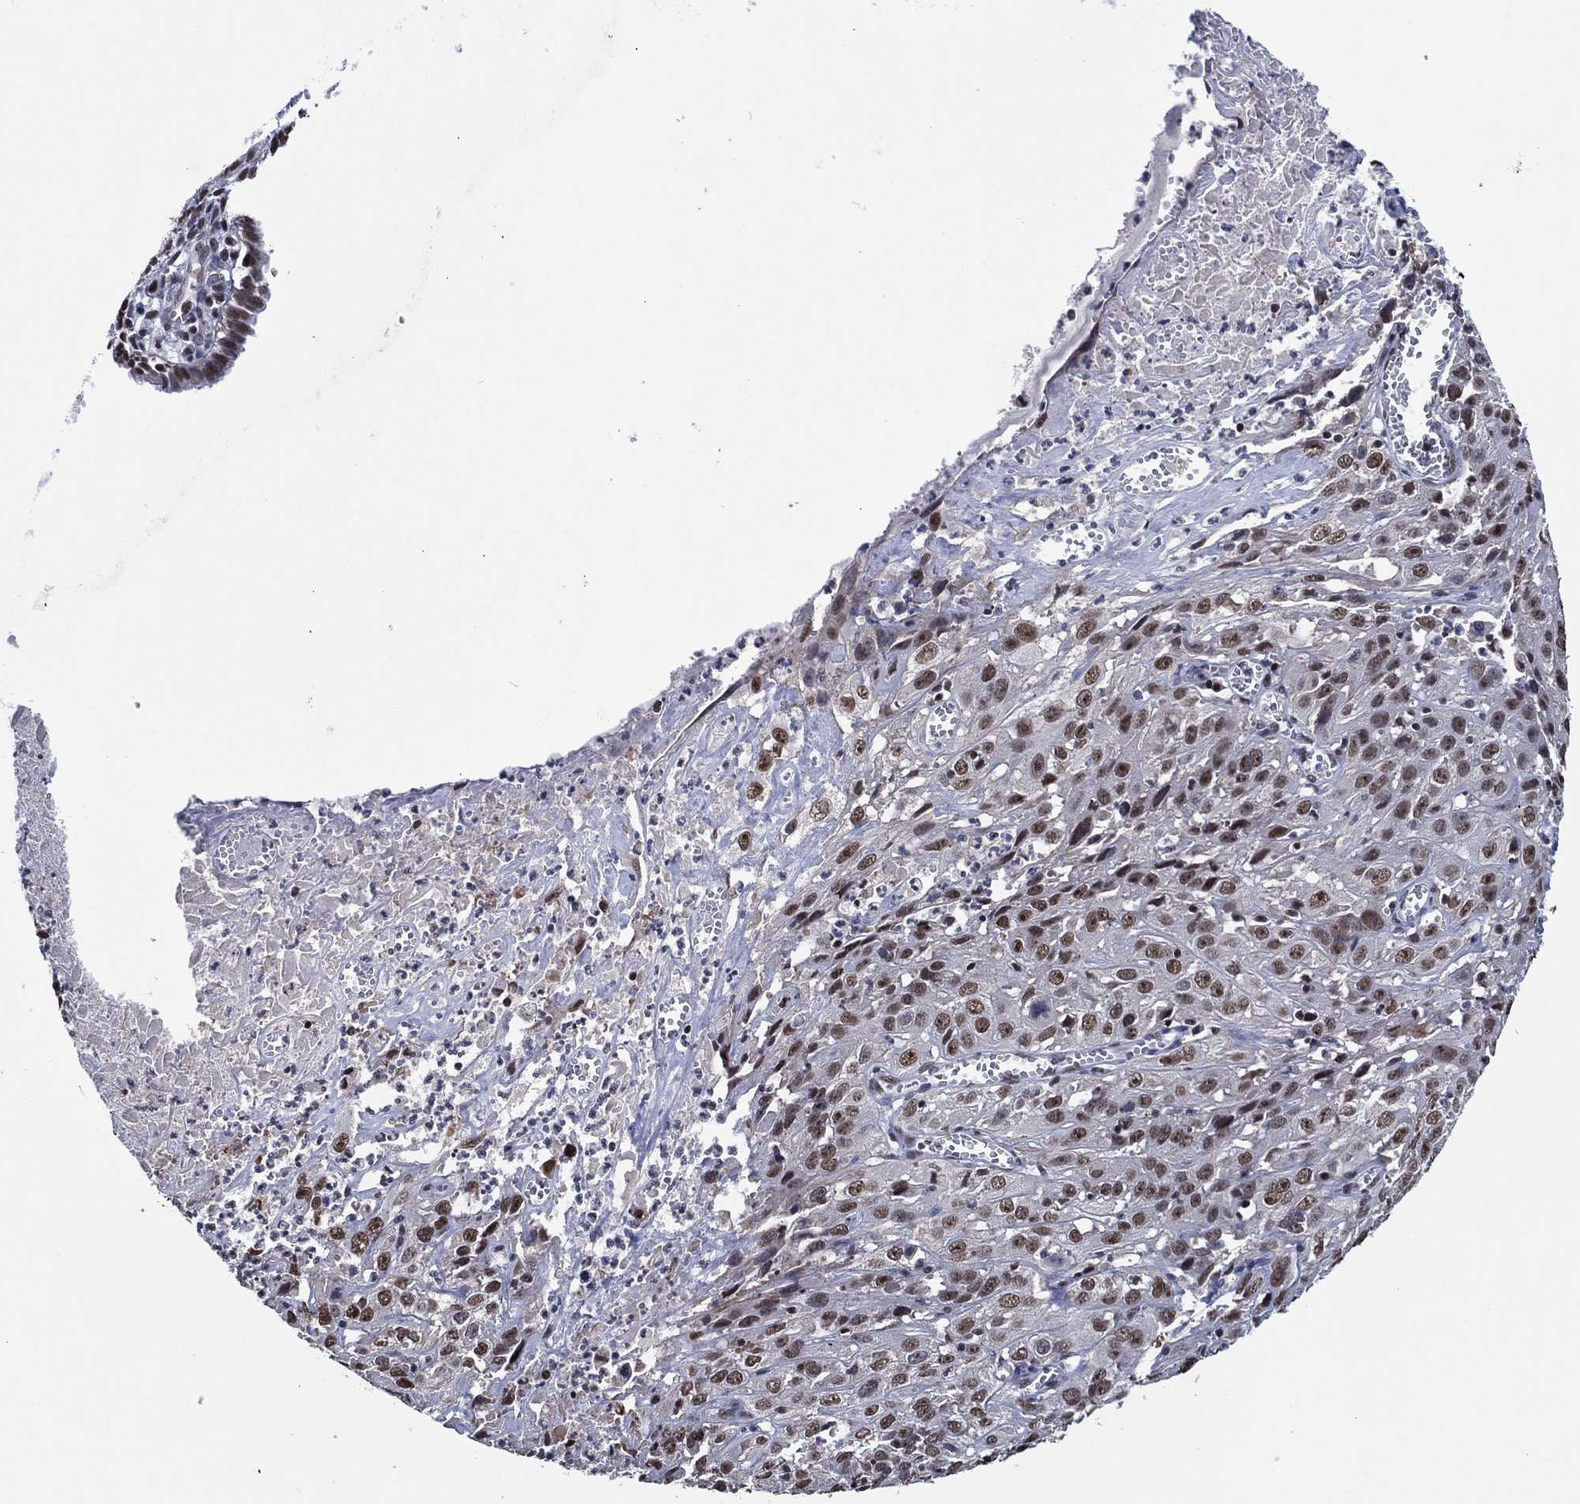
{"staining": {"intensity": "moderate", "quantity": "25%-75%", "location": "nuclear"}, "tissue": "cervical cancer", "cell_type": "Tumor cells", "image_type": "cancer", "snomed": [{"axis": "morphology", "description": "Squamous cell carcinoma, NOS"}, {"axis": "topography", "description": "Cervix"}], "caption": "This is an image of IHC staining of cervical squamous cell carcinoma, which shows moderate expression in the nuclear of tumor cells.", "gene": "ZBTB42", "patient": {"sex": "female", "age": 32}}